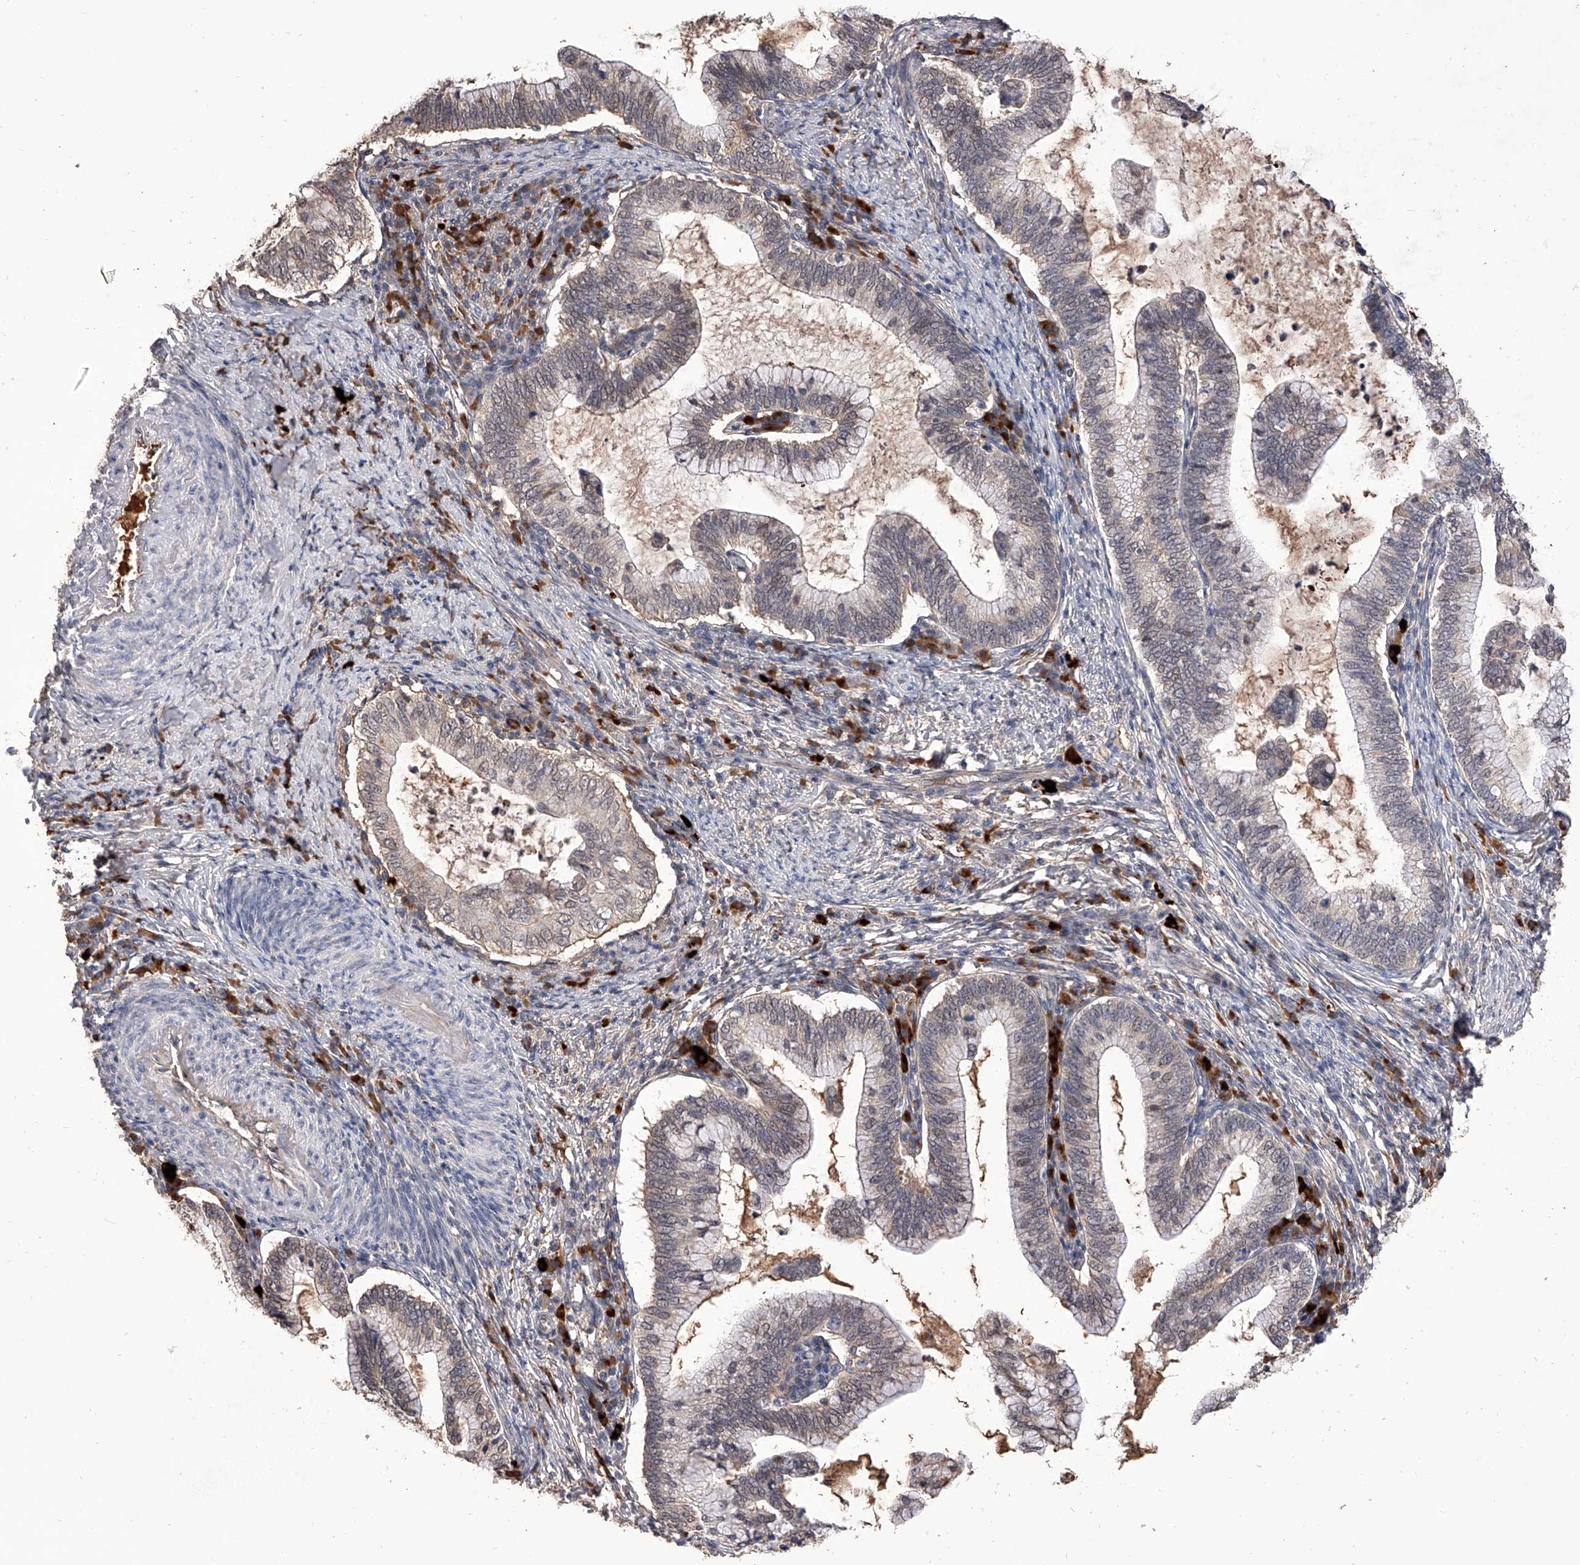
{"staining": {"intensity": "weak", "quantity": "25%-75%", "location": "cytoplasmic/membranous"}, "tissue": "cervical cancer", "cell_type": "Tumor cells", "image_type": "cancer", "snomed": [{"axis": "morphology", "description": "Adenocarcinoma, NOS"}, {"axis": "topography", "description": "Cervix"}], "caption": "Brown immunohistochemical staining in human cervical cancer displays weak cytoplasmic/membranous positivity in about 25%-75% of tumor cells.", "gene": "CFAP410", "patient": {"sex": "female", "age": 36}}